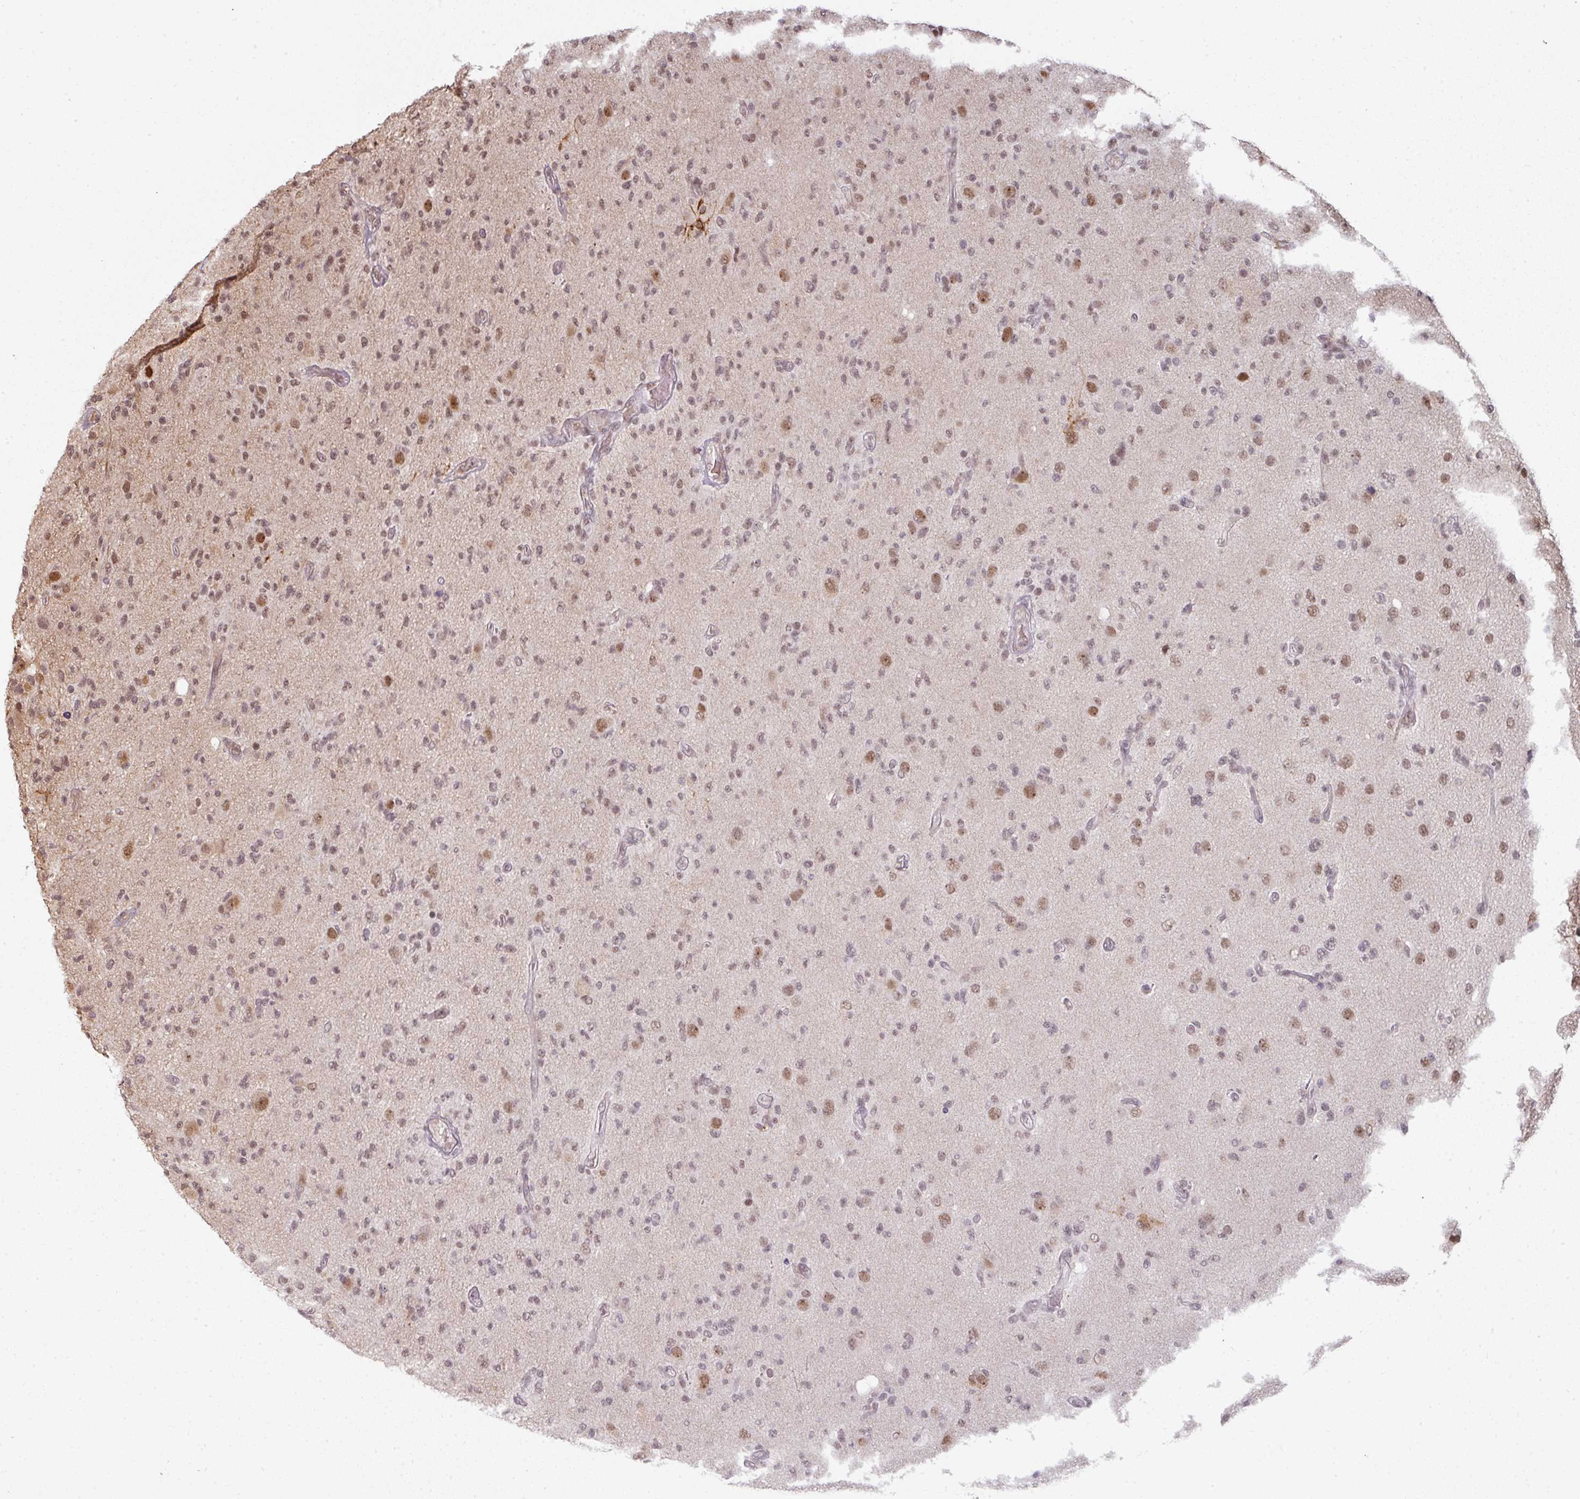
{"staining": {"intensity": "moderate", "quantity": ">75%", "location": "nuclear"}, "tissue": "glioma", "cell_type": "Tumor cells", "image_type": "cancer", "snomed": [{"axis": "morphology", "description": "Glioma, malignant, High grade"}, {"axis": "topography", "description": "Brain"}], "caption": "IHC image of glioma stained for a protein (brown), which reveals medium levels of moderate nuclear positivity in about >75% of tumor cells.", "gene": "GTF2H3", "patient": {"sex": "female", "age": 67}}